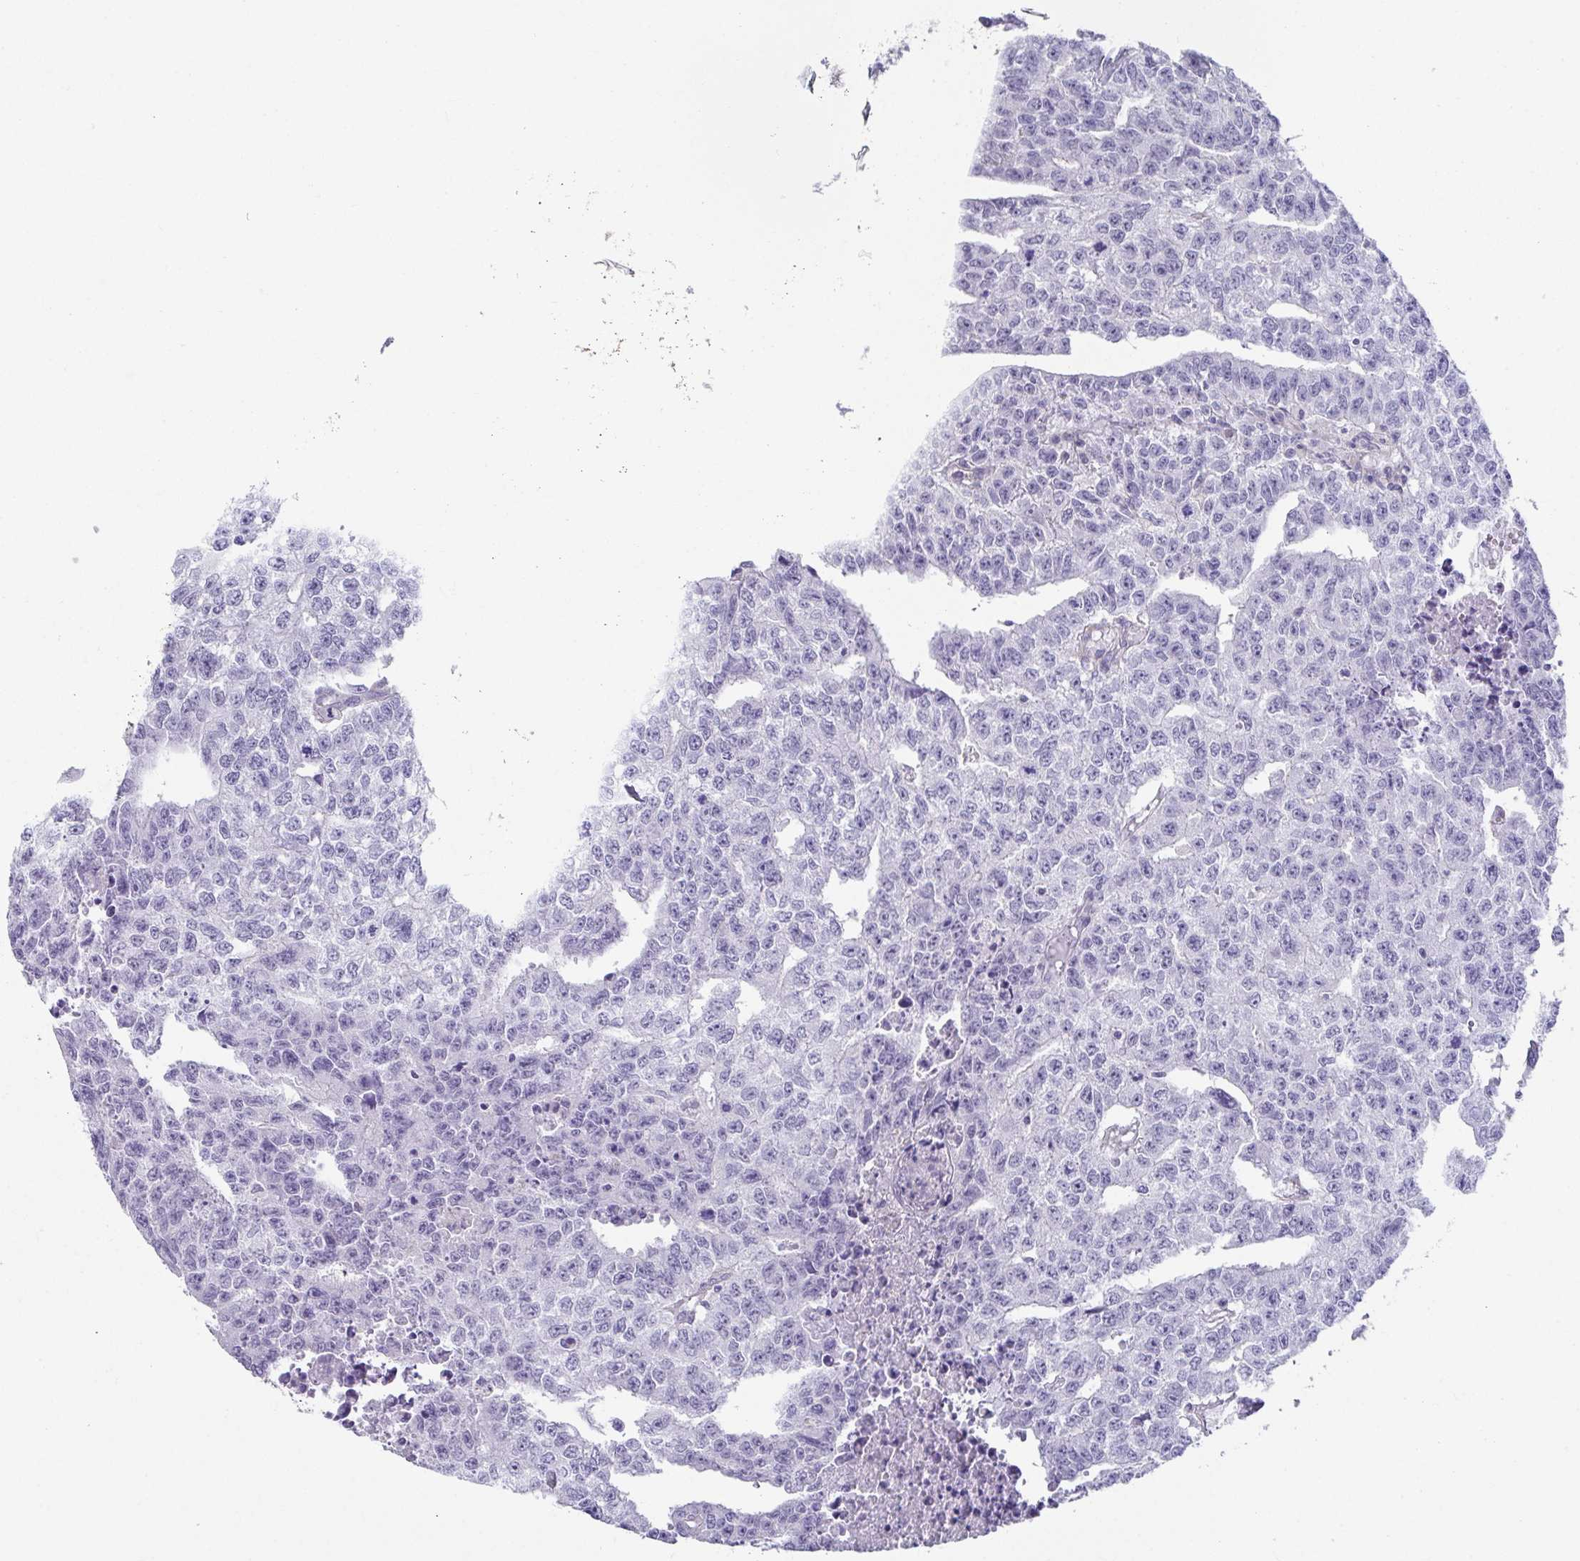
{"staining": {"intensity": "negative", "quantity": "none", "location": "none"}, "tissue": "testis cancer", "cell_type": "Tumor cells", "image_type": "cancer", "snomed": [{"axis": "morphology", "description": "Carcinoma, Embryonal, NOS"}, {"axis": "morphology", "description": "Teratoma, malignant, NOS"}, {"axis": "topography", "description": "Testis"}], "caption": "The immunohistochemistry image has no significant expression in tumor cells of testis teratoma (malignant) tissue. Brightfield microscopy of immunohistochemistry (IHC) stained with DAB (3,3'-diaminobenzidine) (brown) and hematoxylin (blue), captured at high magnification.", "gene": "CXCR1", "patient": {"sex": "male", "age": 24}}